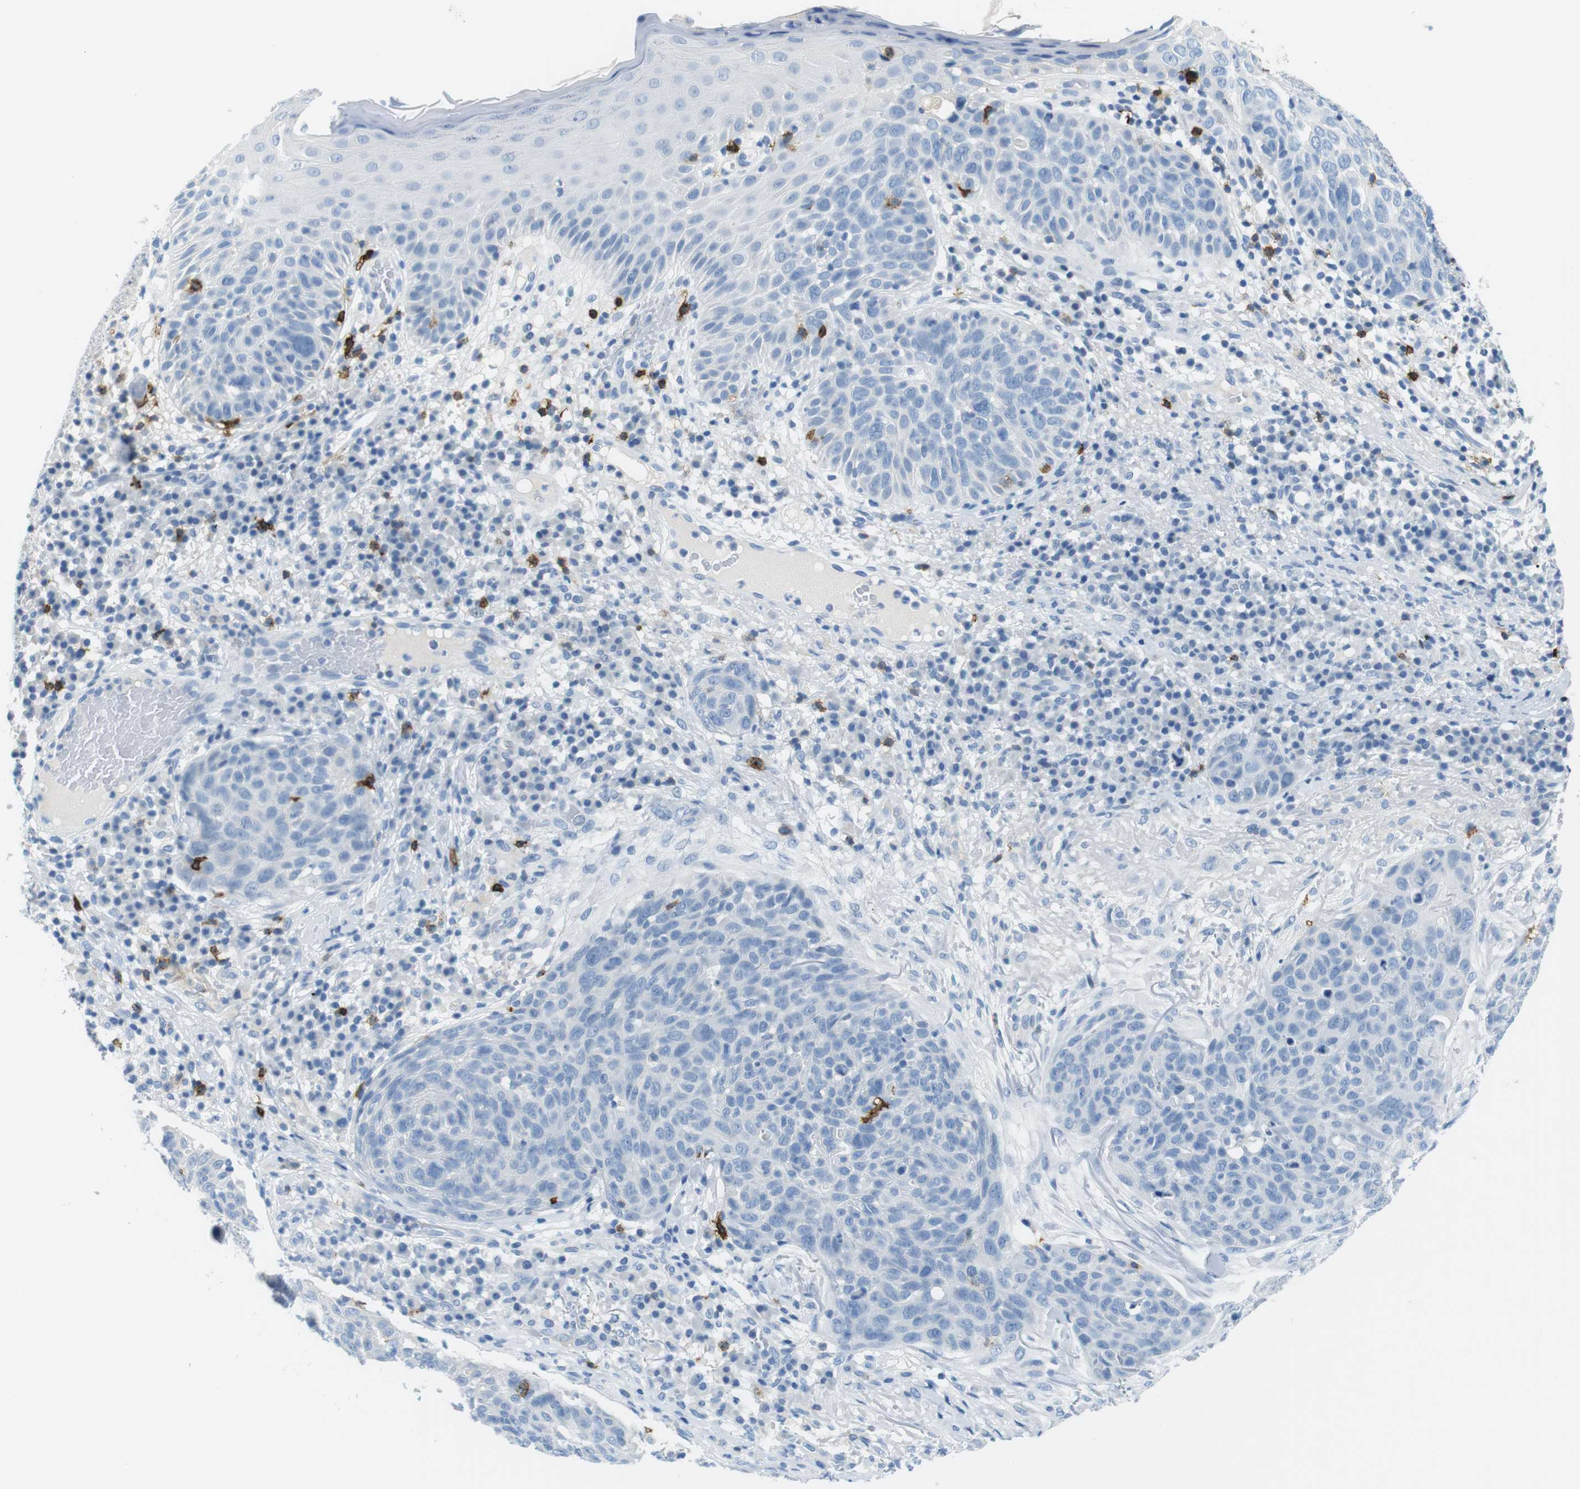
{"staining": {"intensity": "negative", "quantity": "none", "location": "none"}, "tissue": "skin cancer", "cell_type": "Tumor cells", "image_type": "cancer", "snomed": [{"axis": "morphology", "description": "Squamous cell carcinoma in situ, NOS"}, {"axis": "morphology", "description": "Squamous cell carcinoma, NOS"}, {"axis": "topography", "description": "Skin"}], "caption": "This is an immunohistochemistry (IHC) micrograph of human squamous cell carcinoma in situ (skin). There is no positivity in tumor cells.", "gene": "TNFRSF4", "patient": {"sex": "male", "age": 93}}